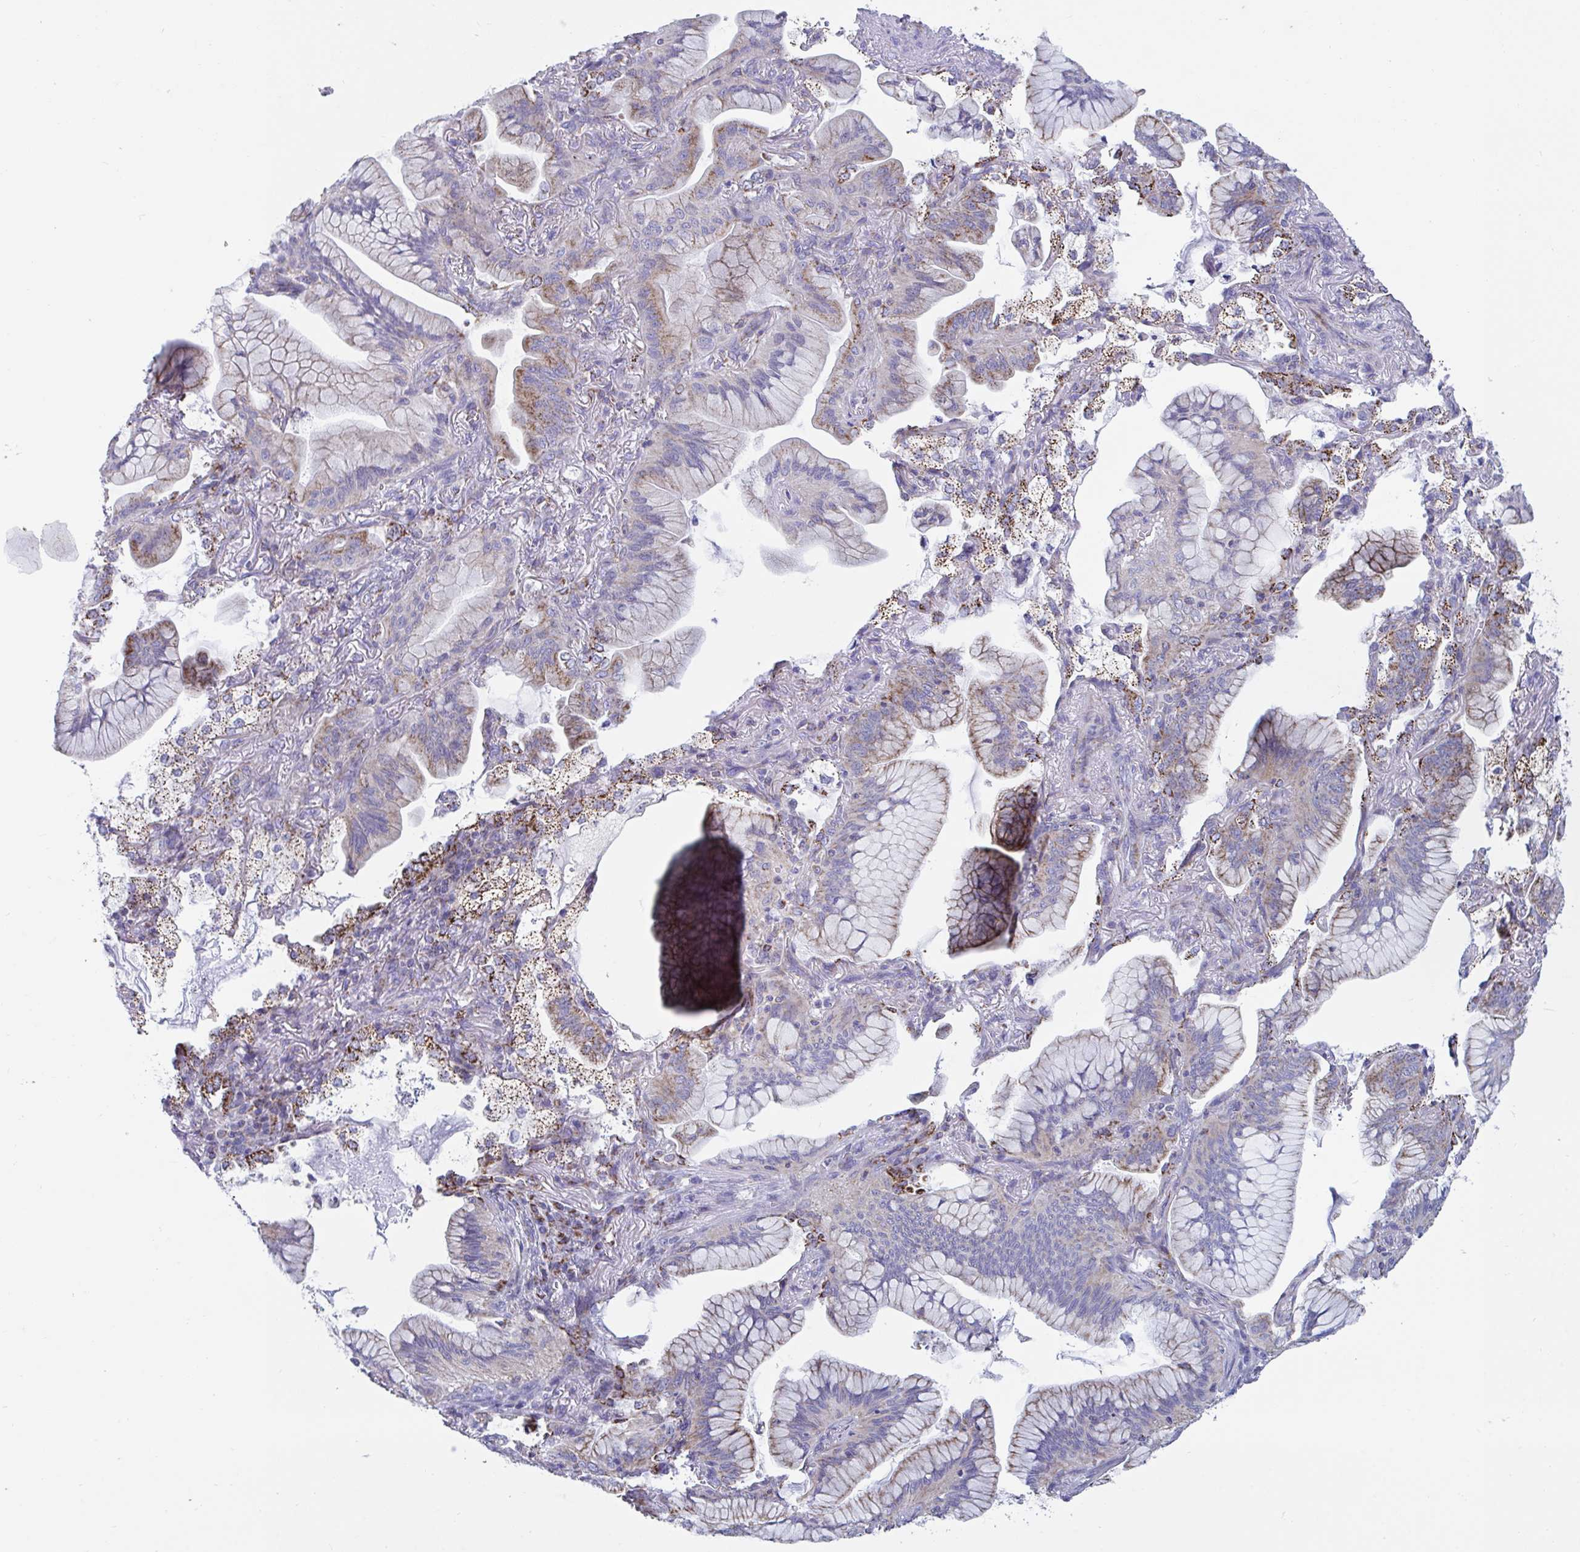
{"staining": {"intensity": "moderate", "quantity": "<25%", "location": "cytoplasmic/membranous"}, "tissue": "lung cancer", "cell_type": "Tumor cells", "image_type": "cancer", "snomed": [{"axis": "morphology", "description": "Adenocarcinoma, NOS"}, {"axis": "topography", "description": "Lung"}], "caption": "Lung cancer (adenocarcinoma) stained with a protein marker demonstrates moderate staining in tumor cells.", "gene": "BCAT2", "patient": {"sex": "male", "age": 77}}